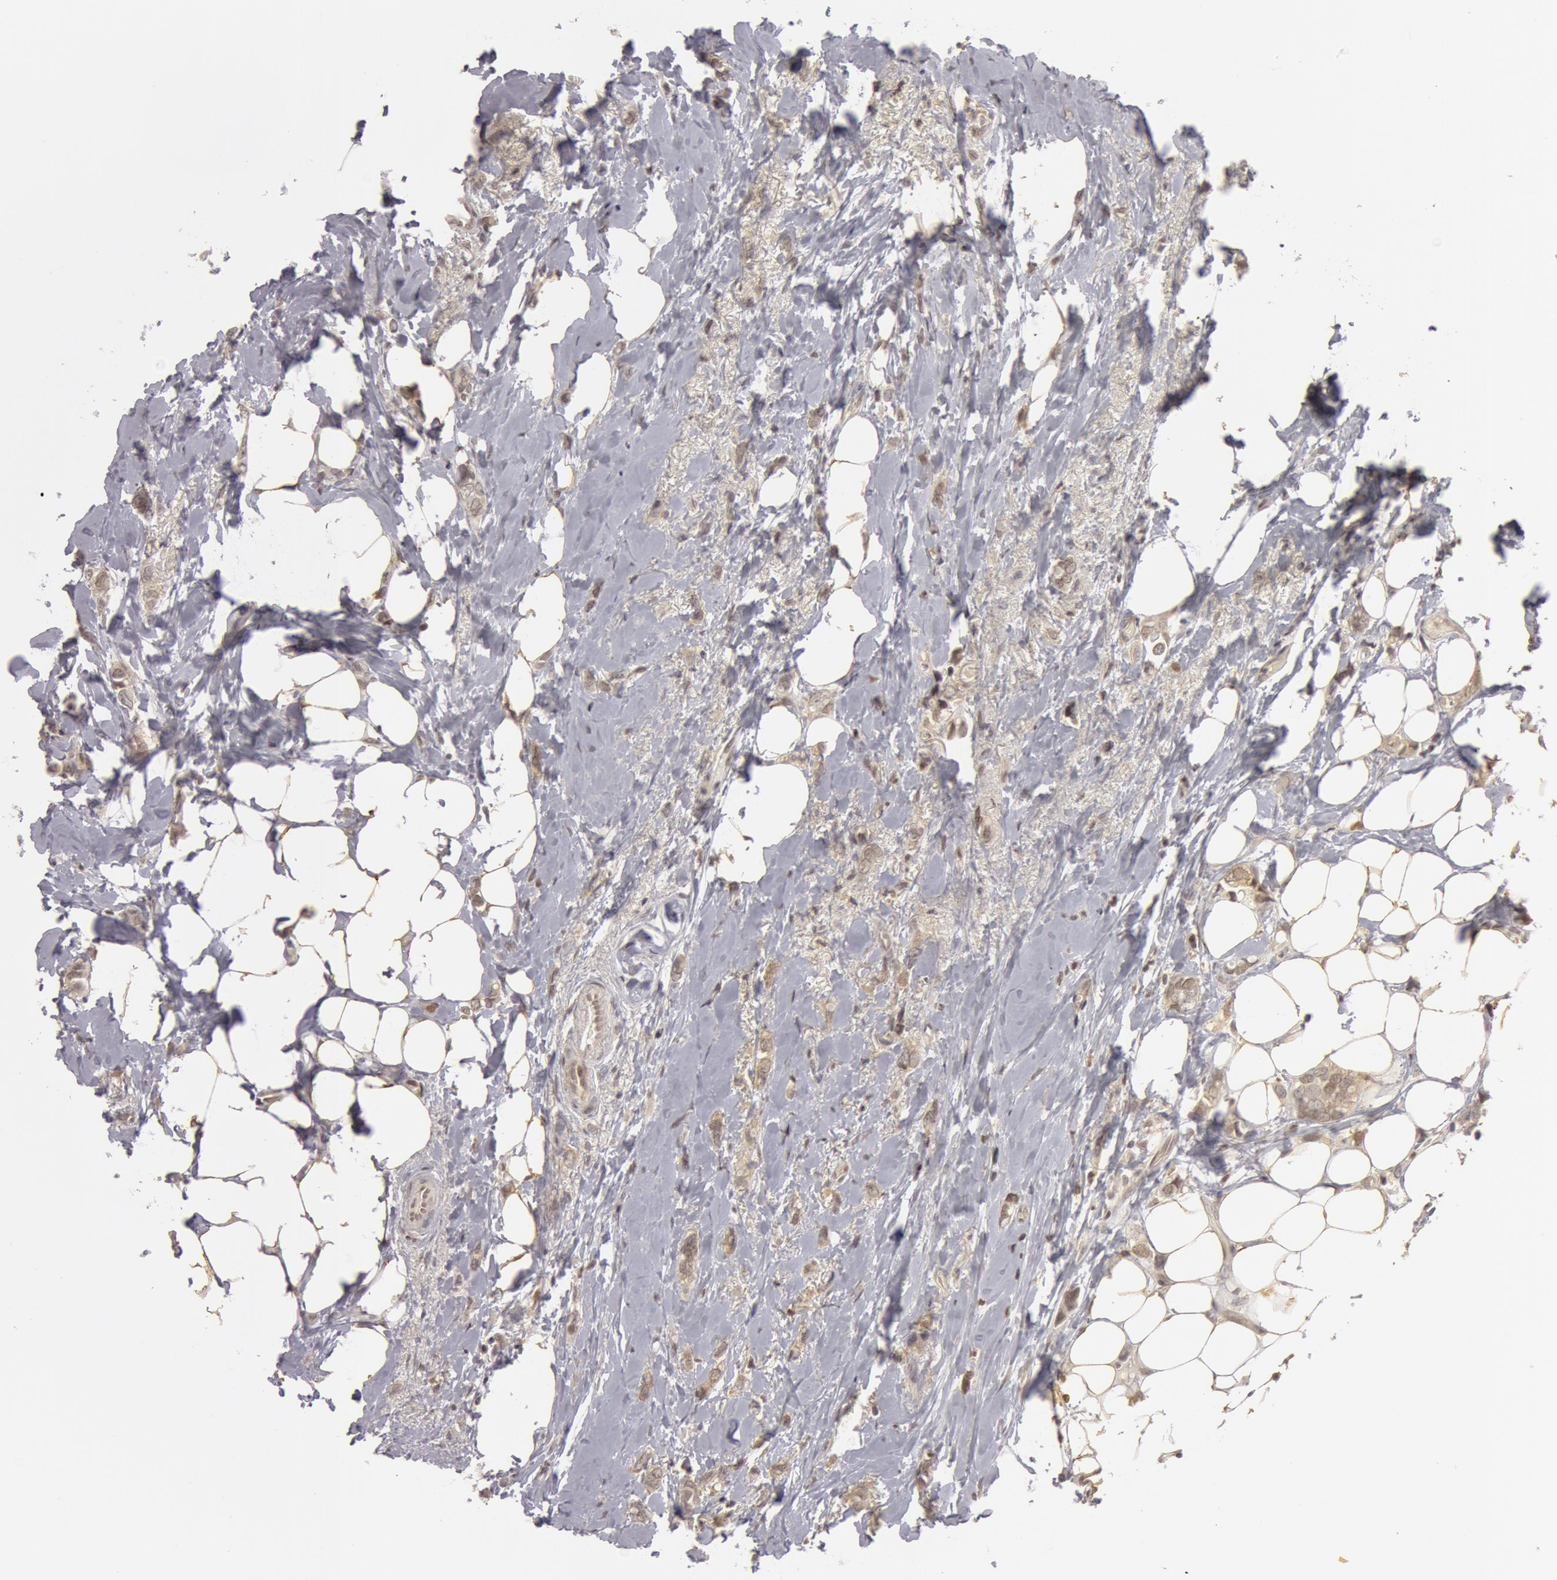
{"staining": {"intensity": "negative", "quantity": "none", "location": "none"}, "tissue": "breast cancer", "cell_type": "Tumor cells", "image_type": "cancer", "snomed": [{"axis": "morphology", "description": "Duct carcinoma"}, {"axis": "topography", "description": "Breast"}], "caption": "Tumor cells show no significant expression in intraductal carcinoma (breast).", "gene": "OASL", "patient": {"sex": "female", "age": 72}}